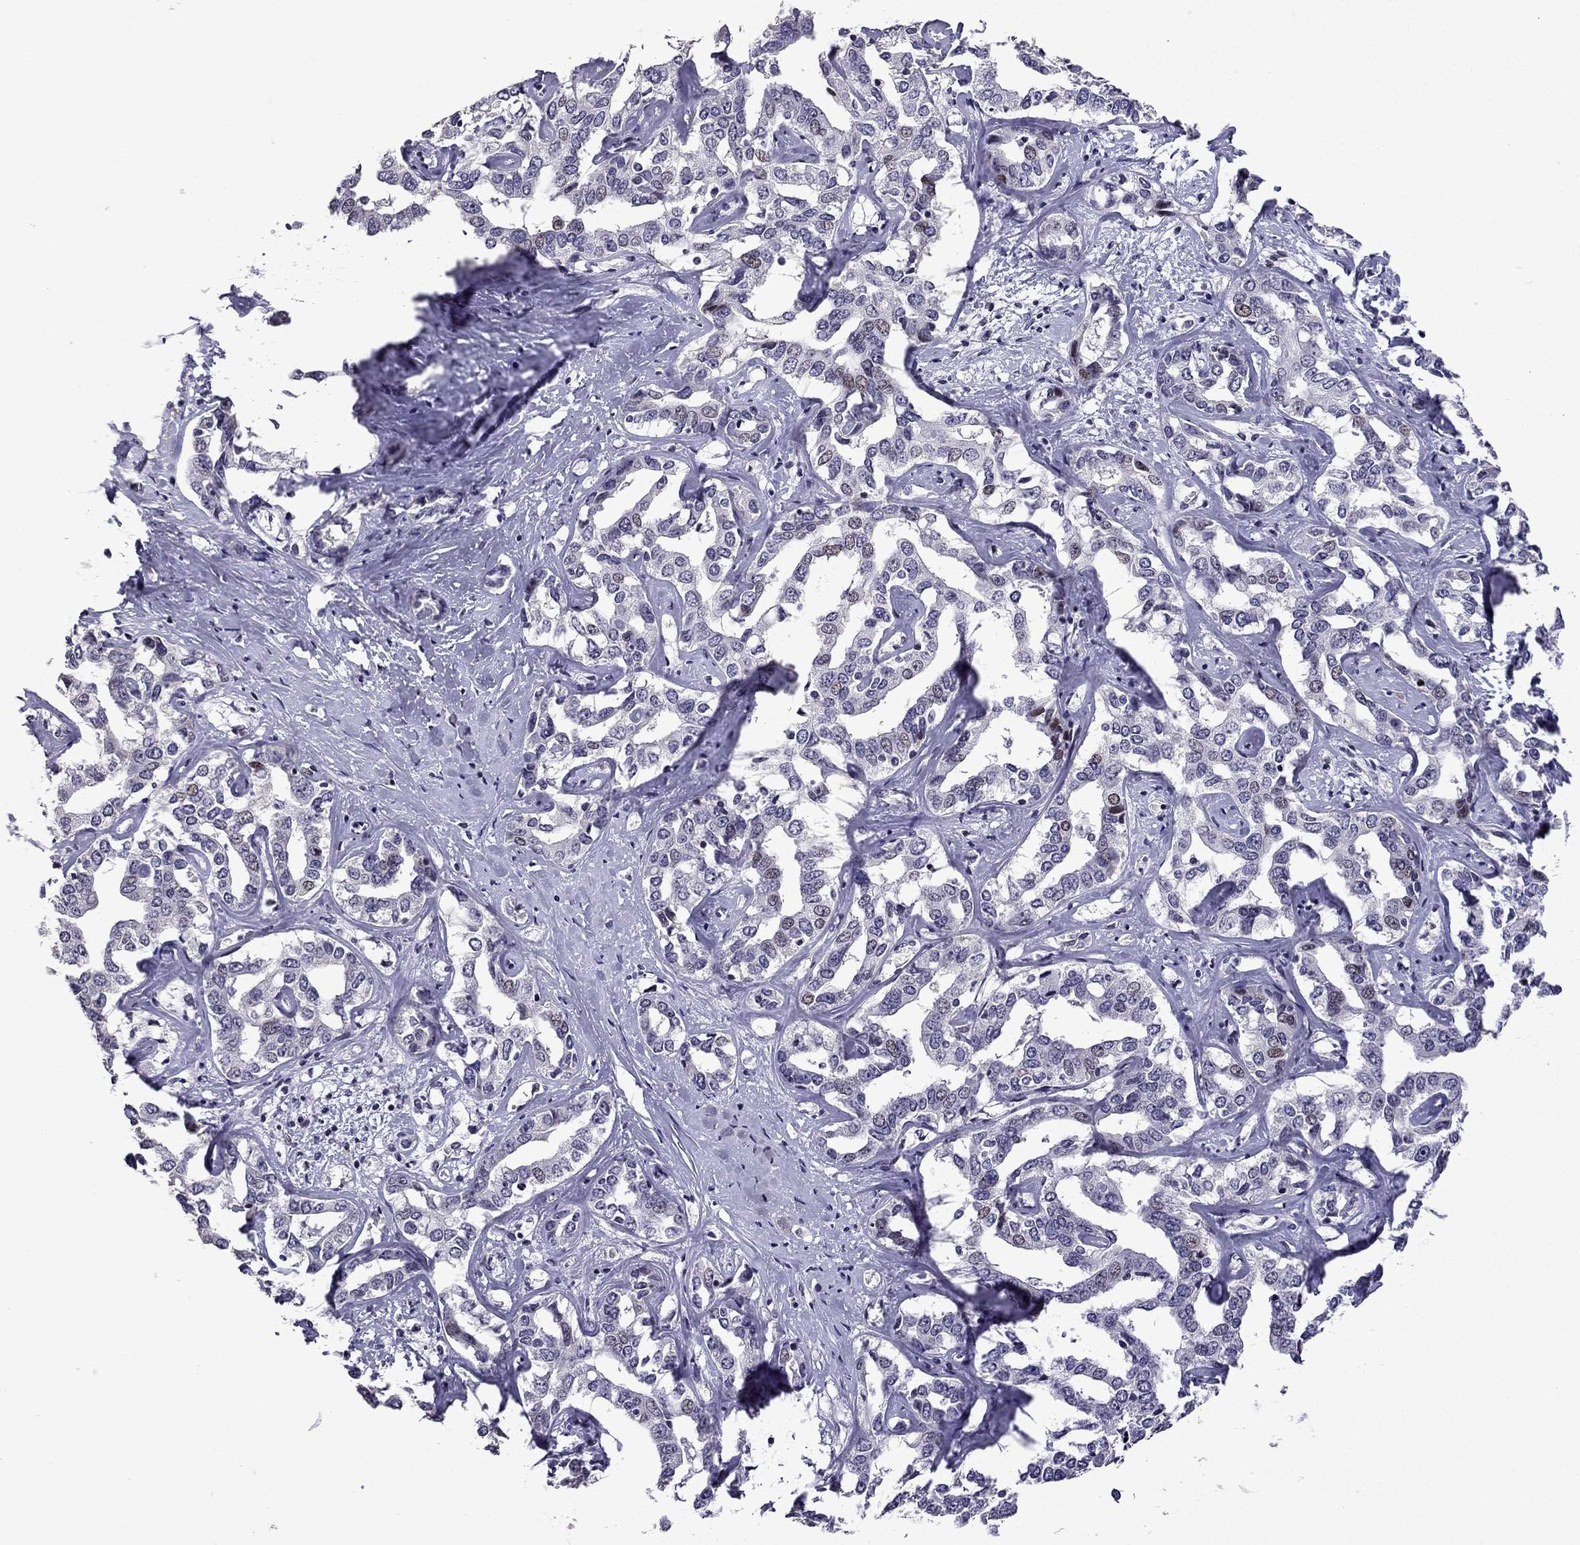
{"staining": {"intensity": "negative", "quantity": "none", "location": "none"}, "tissue": "liver cancer", "cell_type": "Tumor cells", "image_type": "cancer", "snomed": [{"axis": "morphology", "description": "Cholangiocarcinoma"}, {"axis": "topography", "description": "Liver"}], "caption": "Tumor cells are negative for protein expression in human liver cholangiocarcinoma.", "gene": "TTN", "patient": {"sex": "male", "age": 59}}